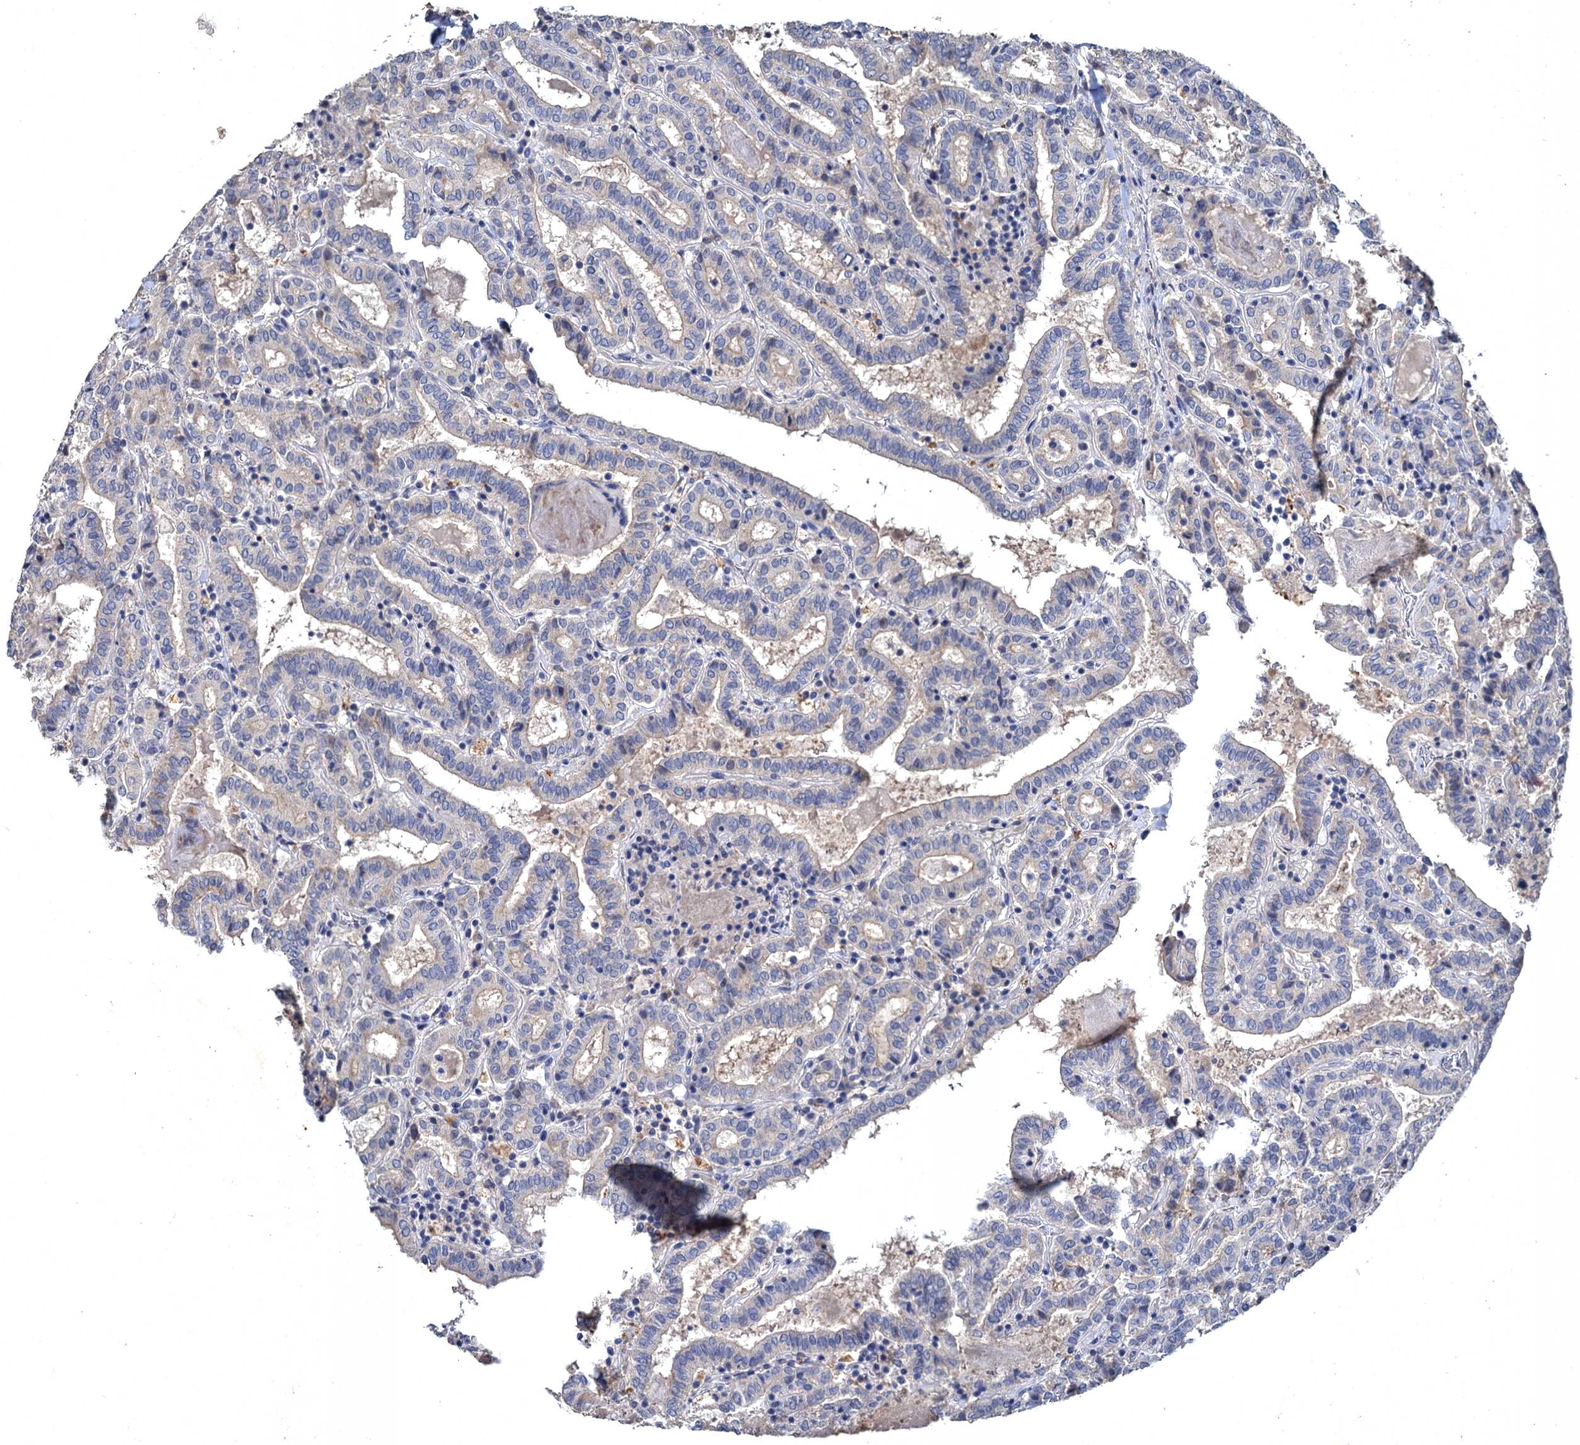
{"staining": {"intensity": "negative", "quantity": "none", "location": "none"}, "tissue": "thyroid cancer", "cell_type": "Tumor cells", "image_type": "cancer", "snomed": [{"axis": "morphology", "description": "Papillary adenocarcinoma, NOS"}, {"axis": "topography", "description": "Thyroid gland"}], "caption": "High magnification brightfield microscopy of thyroid cancer stained with DAB (brown) and counterstained with hematoxylin (blue): tumor cells show no significant expression. Nuclei are stained in blue.", "gene": "ATP9A", "patient": {"sex": "female", "age": 72}}